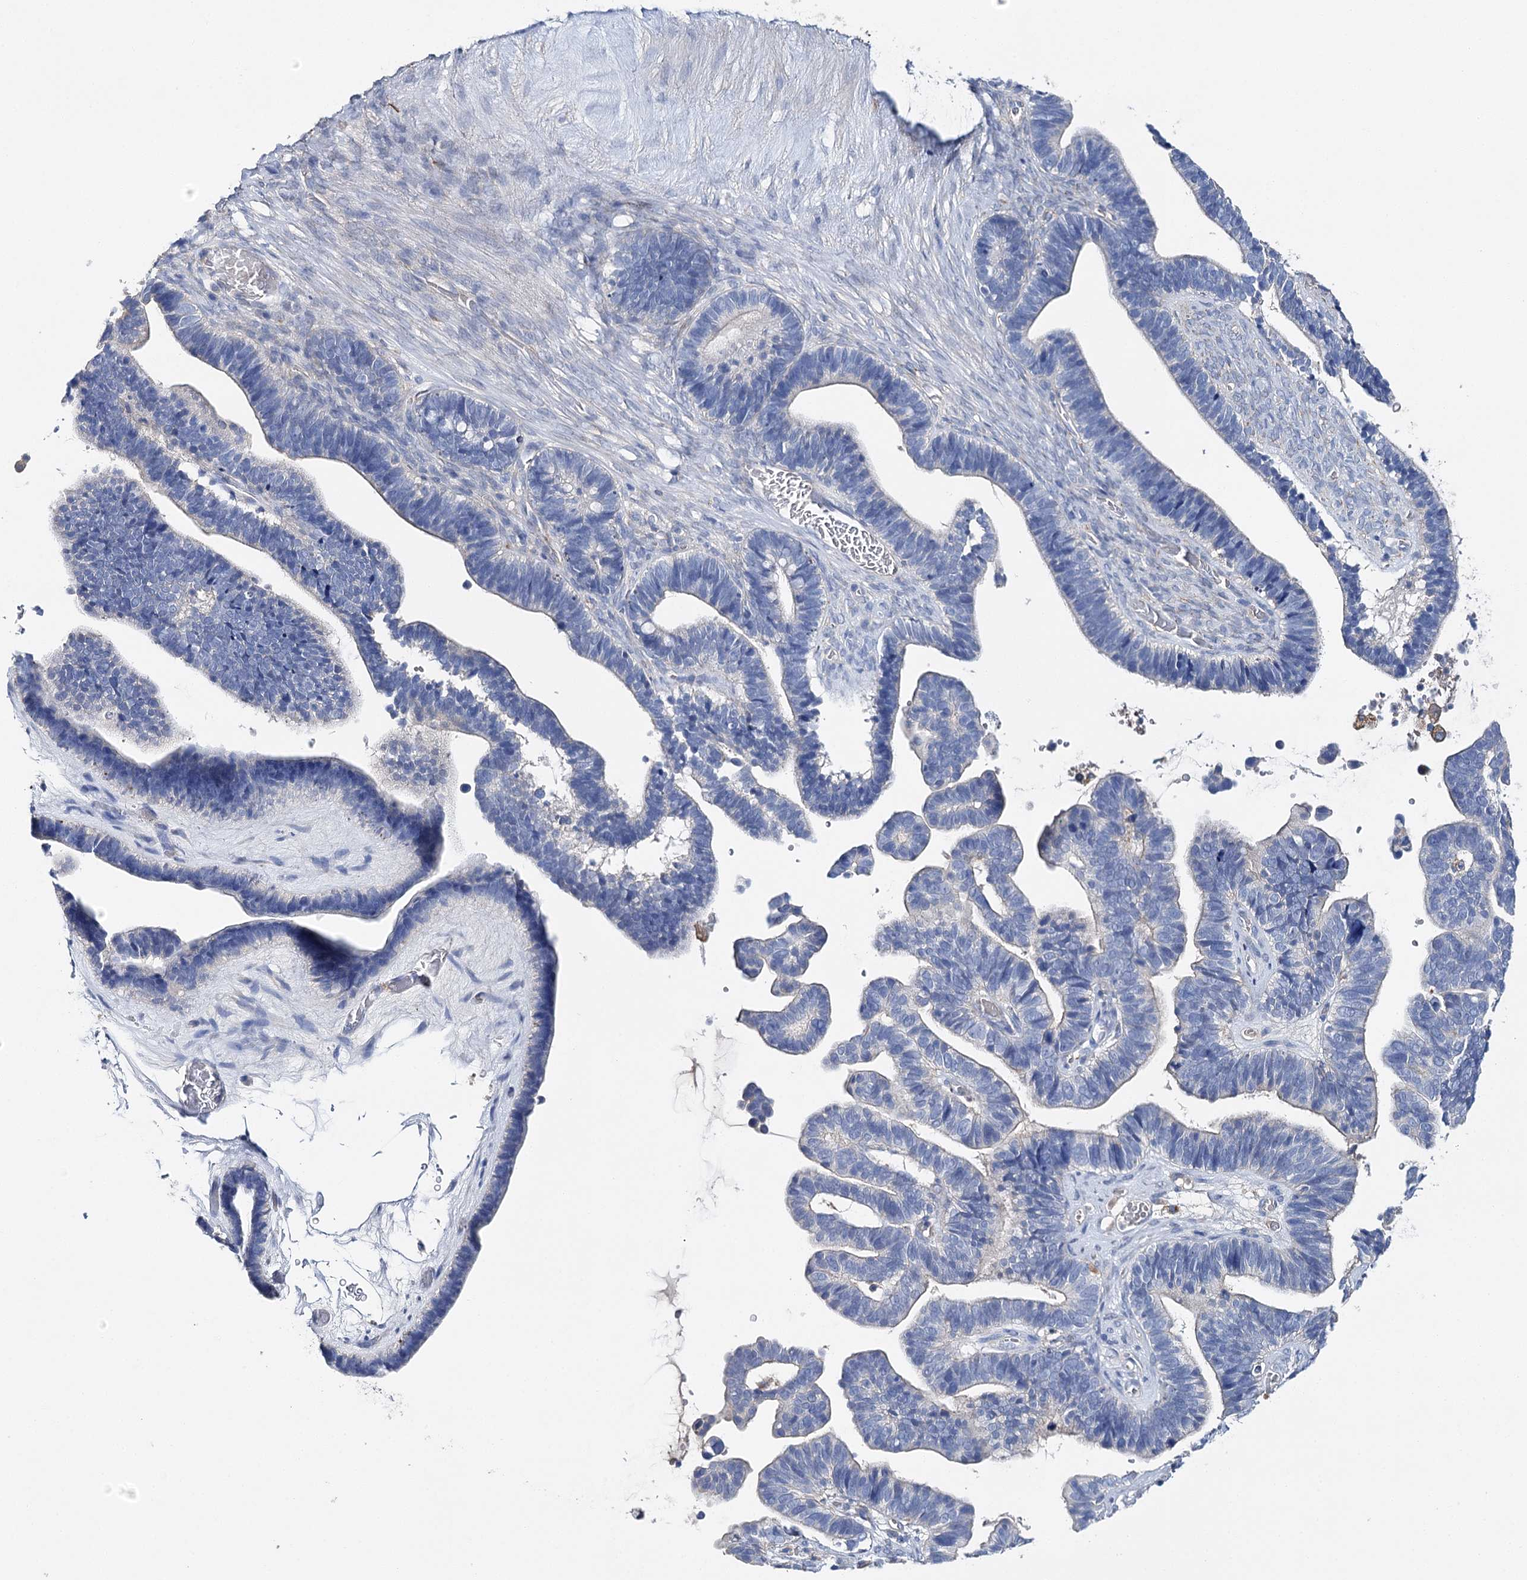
{"staining": {"intensity": "negative", "quantity": "none", "location": "none"}, "tissue": "ovarian cancer", "cell_type": "Tumor cells", "image_type": "cancer", "snomed": [{"axis": "morphology", "description": "Cystadenocarcinoma, serous, NOS"}, {"axis": "topography", "description": "Ovary"}], "caption": "This micrograph is of serous cystadenocarcinoma (ovarian) stained with IHC to label a protein in brown with the nuclei are counter-stained blue. There is no positivity in tumor cells.", "gene": "EPYC", "patient": {"sex": "female", "age": 56}}